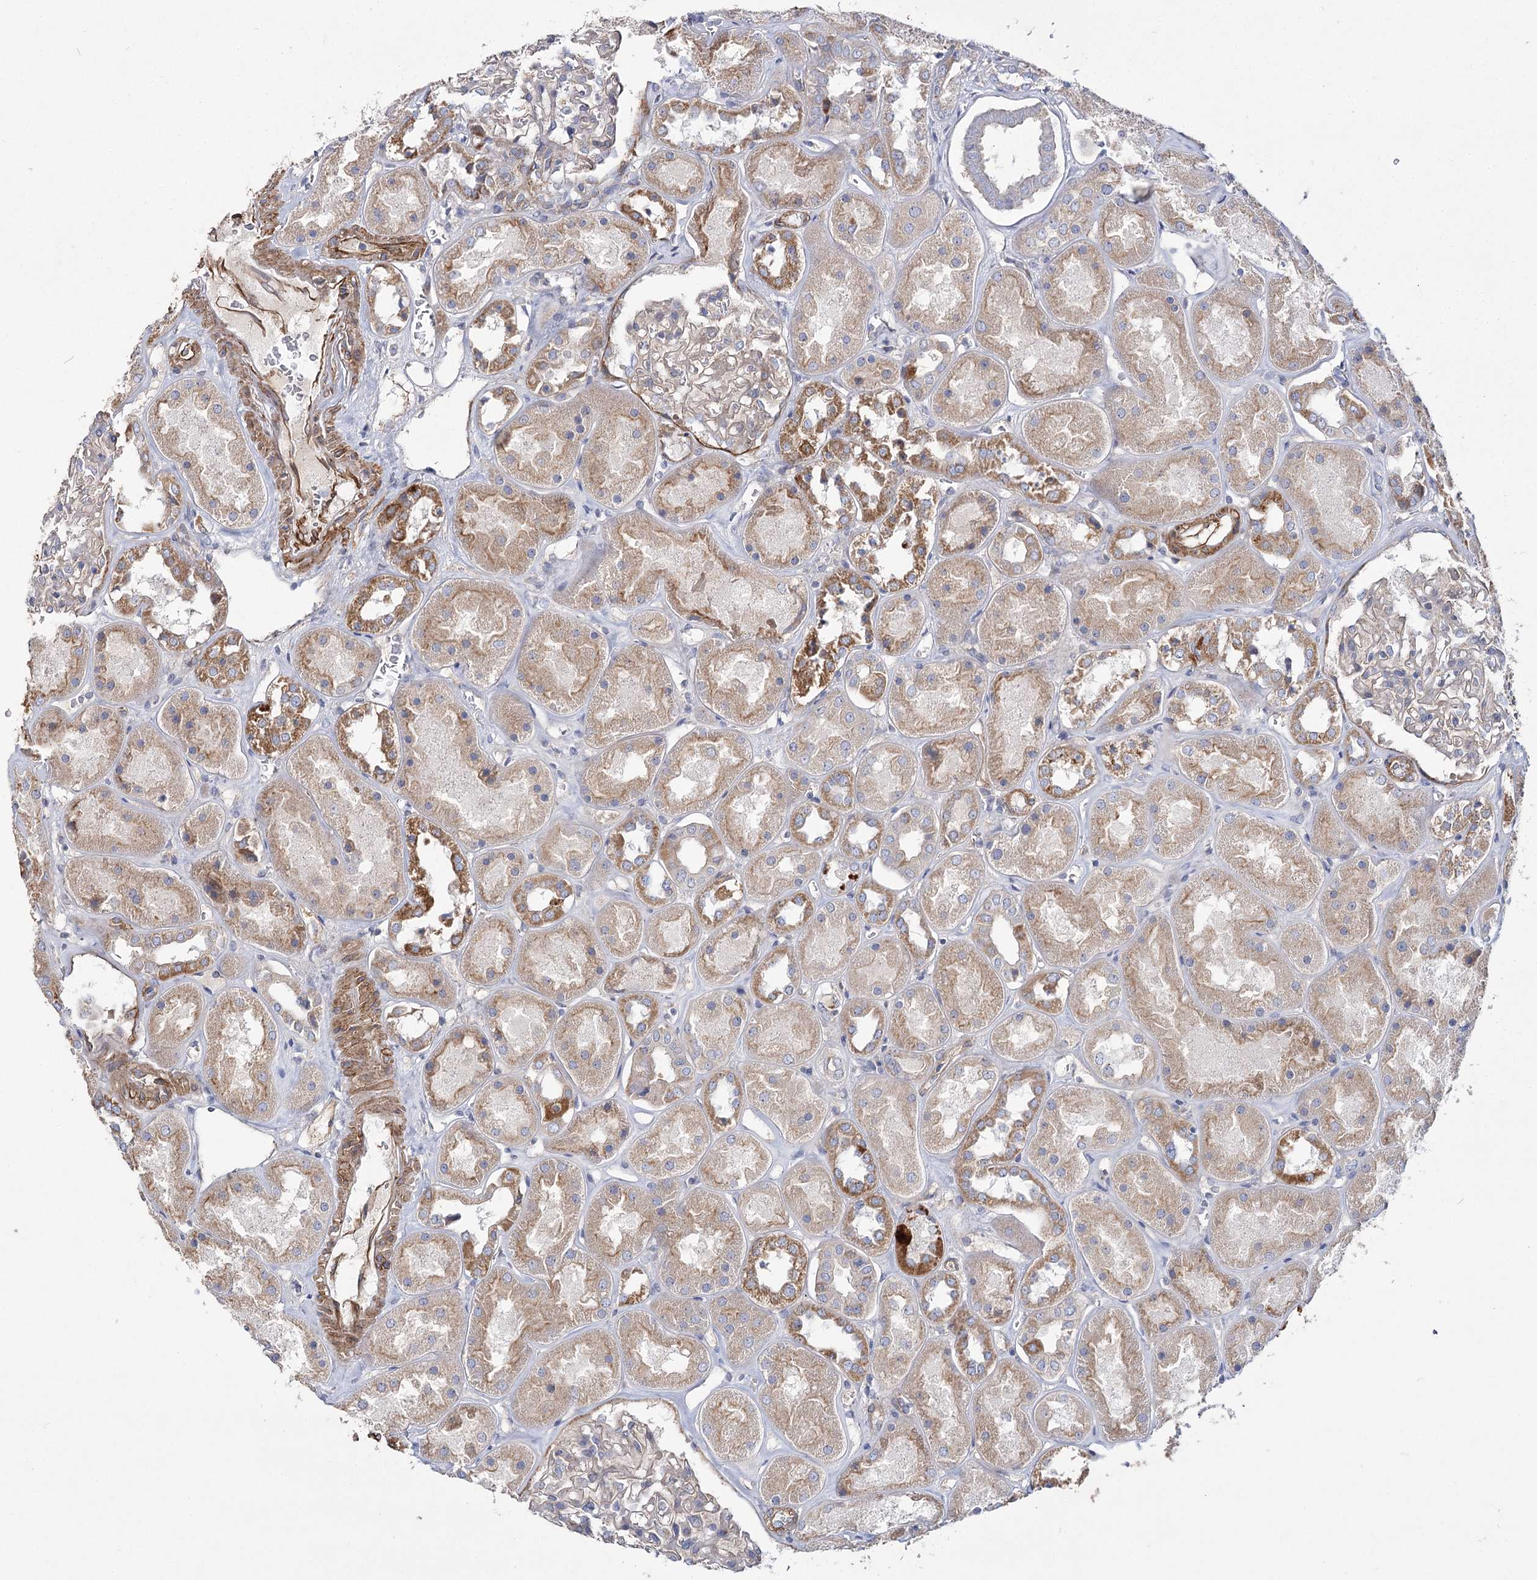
{"staining": {"intensity": "moderate", "quantity": "<25%", "location": "cytoplasmic/membranous"}, "tissue": "kidney", "cell_type": "Cells in glomeruli", "image_type": "normal", "snomed": [{"axis": "morphology", "description": "Normal tissue, NOS"}, {"axis": "topography", "description": "Kidney"}], "caption": "Benign kidney shows moderate cytoplasmic/membranous positivity in approximately <25% of cells in glomeruli.", "gene": "TMEM164", "patient": {"sex": "male", "age": 70}}